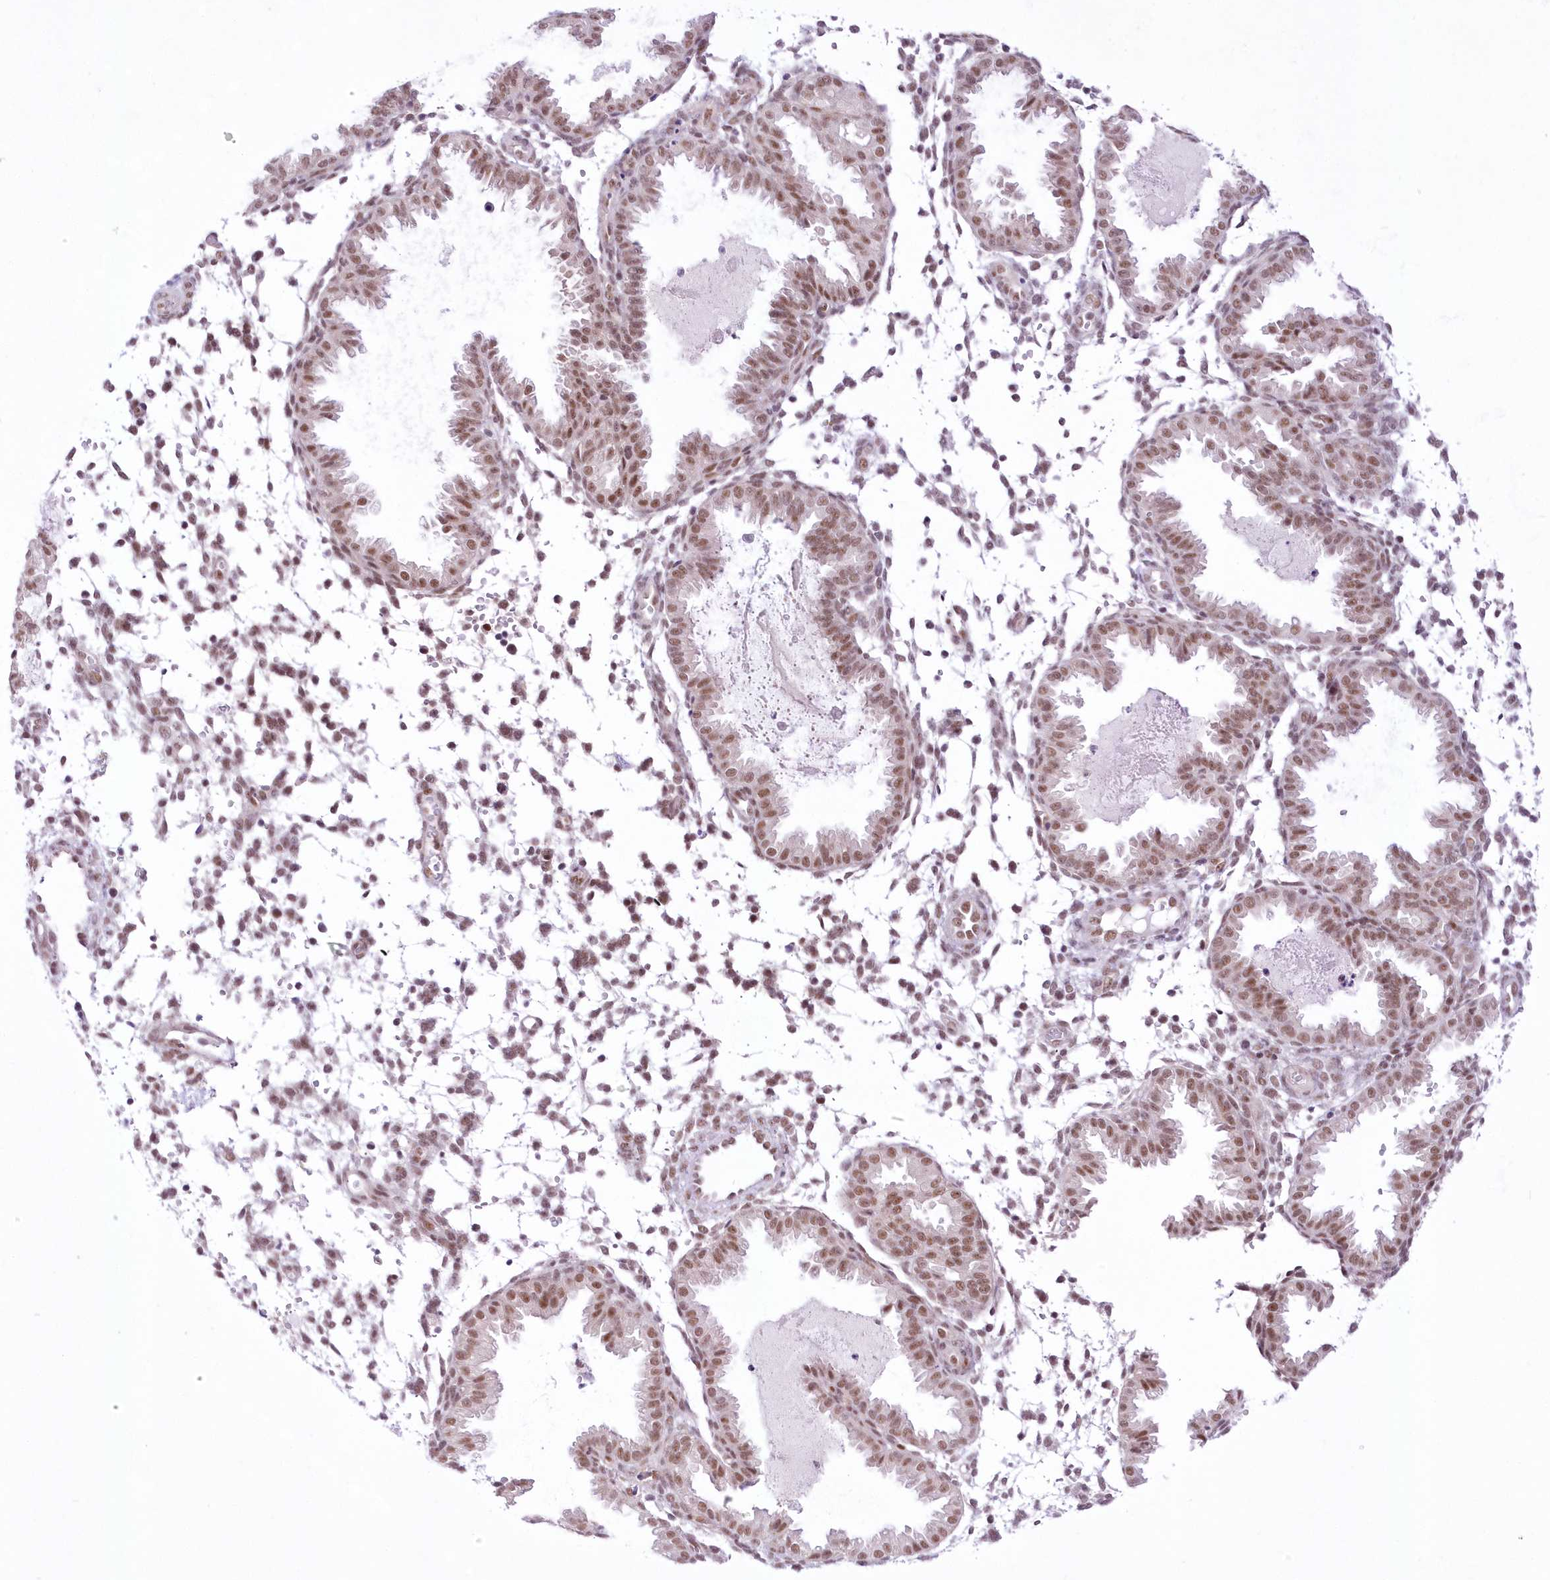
{"staining": {"intensity": "moderate", "quantity": "<25%", "location": "nuclear"}, "tissue": "endometrium", "cell_type": "Cells in endometrial stroma", "image_type": "normal", "snomed": [{"axis": "morphology", "description": "Normal tissue, NOS"}, {"axis": "topography", "description": "Endometrium"}], "caption": "Immunohistochemical staining of benign human endometrium reveals moderate nuclear protein staining in approximately <25% of cells in endometrial stroma. The protein of interest is stained brown, and the nuclei are stained in blue (DAB (3,3'-diaminobenzidine) IHC with brightfield microscopy, high magnification).", "gene": "NSUN2", "patient": {"sex": "female", "age": 33}}